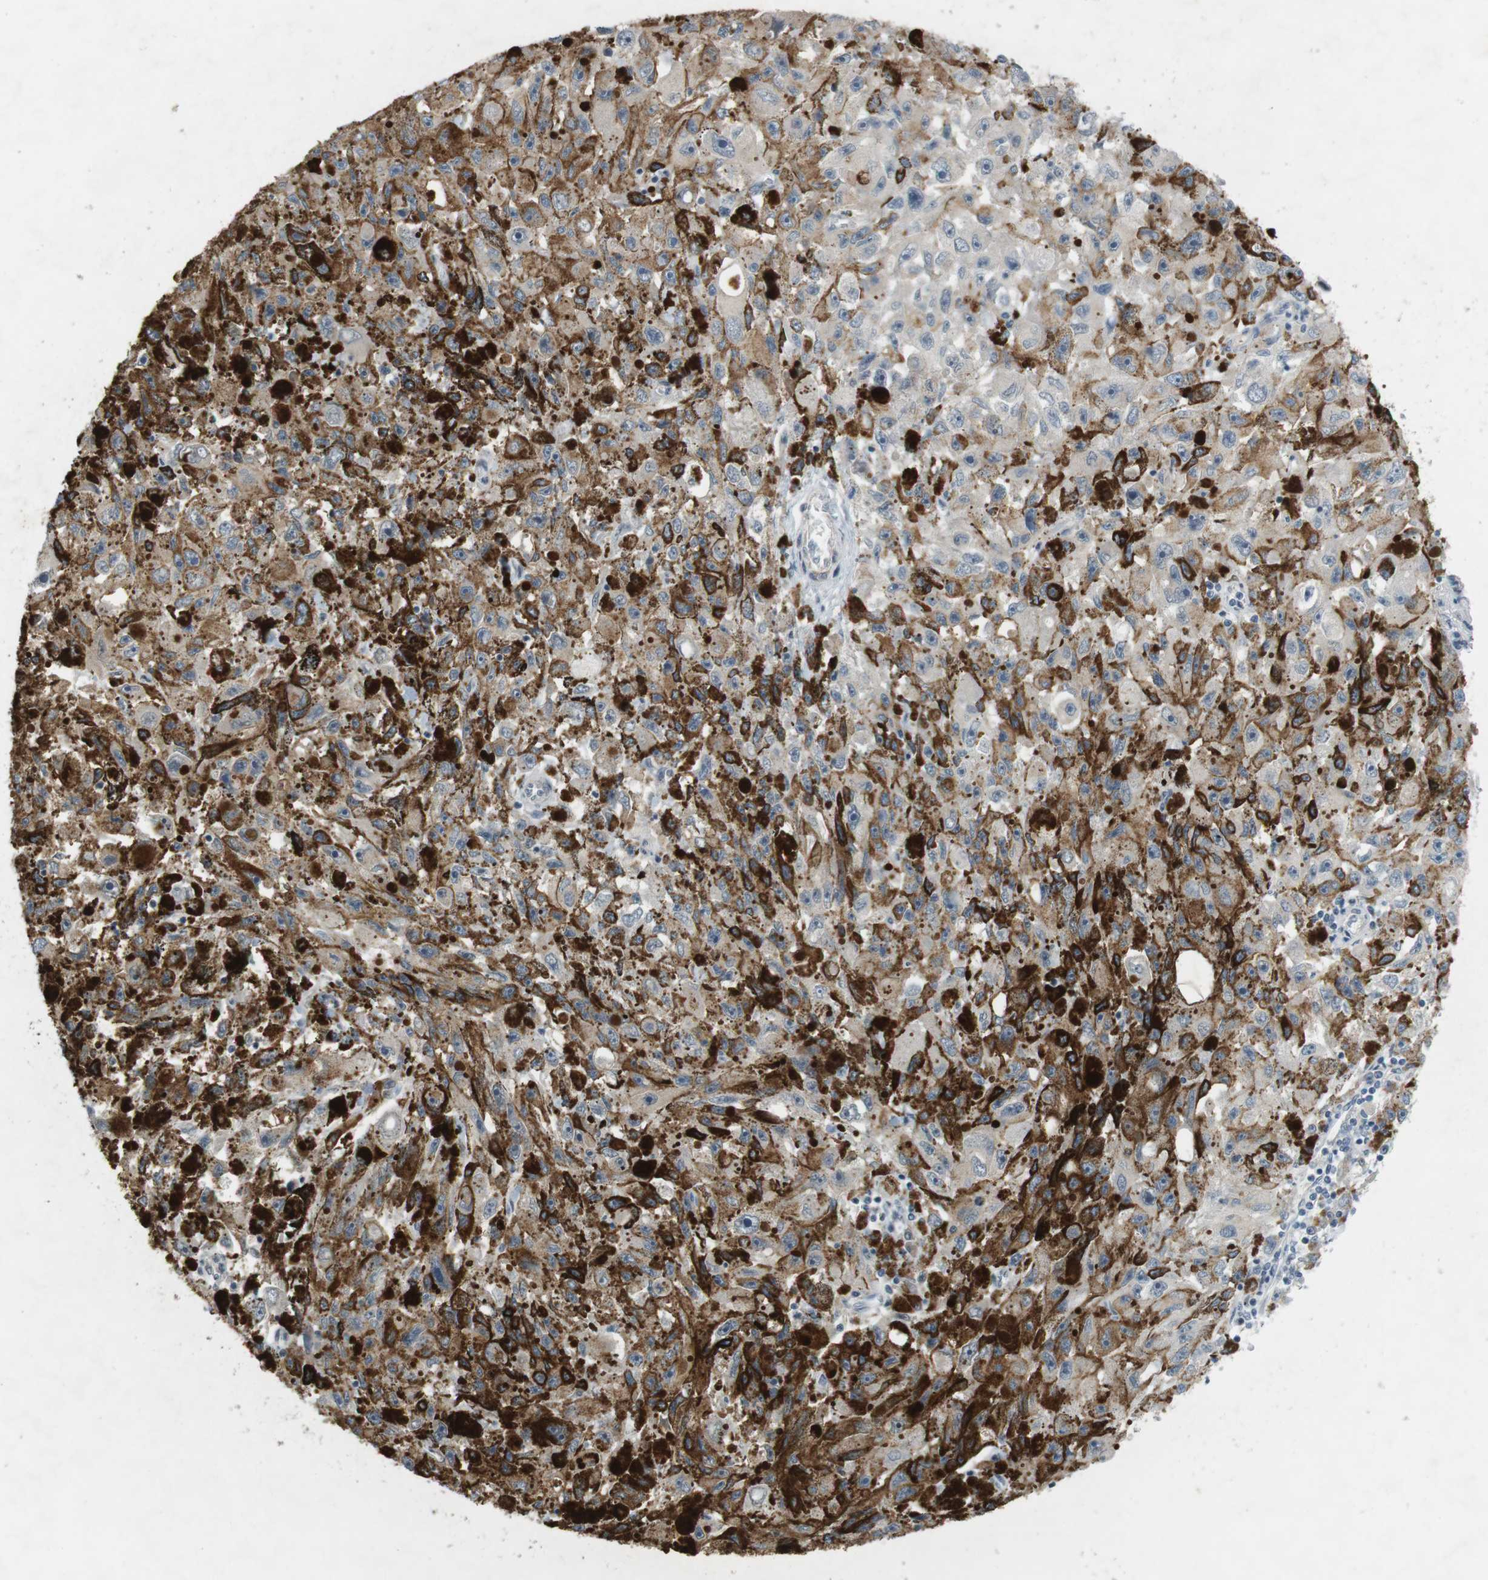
{"staining": {"intensity": "weak", "quantity": "25%-75%", "location": "cytoplasmic/membranous"}, "tissue": "melanoma", "cell_type": "Tumor cells", "image_type": "cancer", "snomed": [{"axis": "morphology", "description": "Malignant melanoma, NOS"}, {"axis": "topography", "description": "Skin"}], "caption": "There is low levels of weak cytoplasmic/membranous positivity in tumor cells of malignant melanoma, as demonstrated by immunohistochemical staining (brown color).", "gene": "RTN3", "patient": {"sex": "female", "age": 104}}